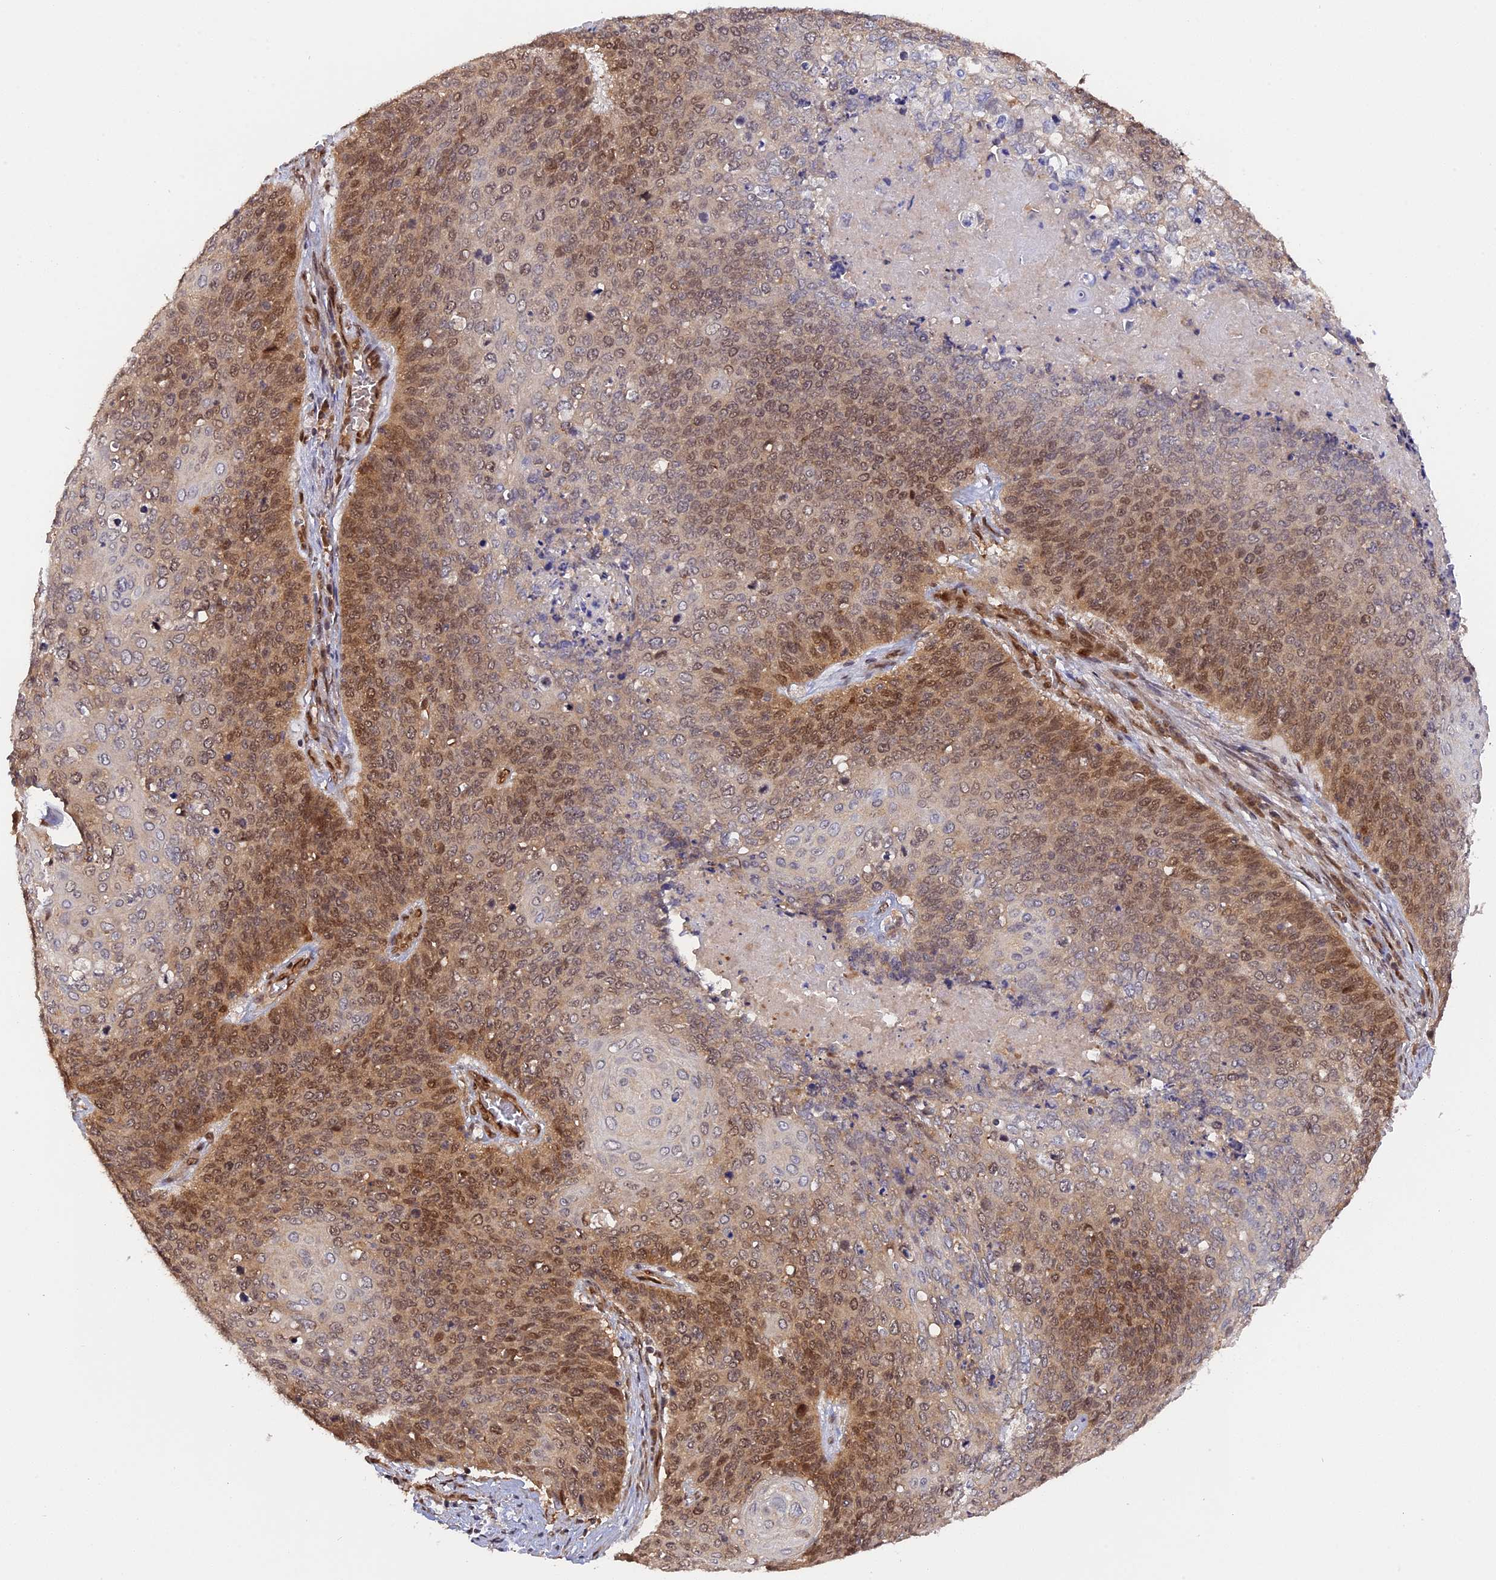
{"staining": {"intensity": "moderate", "quantity": ">75%", "location": "cytoplasmic/membranous,nuclear"}, "tissue": "cervical cancer", "cell_type": "Tumor cells", "image_type": "cancer", "snomed": [{"axis": "morphology", "description": "Squamous cell carcinoma, NOS"}, {"axis": "topography", "description": "Cervix"}], "caption": "High-power microscopy captured an immunohistochemistry (IHC) histopathology image of cervical squamous cell carcinoma, revealing moderate cytoplasmic/membranous and nuclear staining in about >75% of tumor cells. The staining is performed using DAB (3,3'-diaminobenzidine) brown chromogen to label protein expression. The nuclei are counter-stained blue using hematoxylin.", "gene": "ZNF428", "patient": {"sex": "female", "age": 39}}